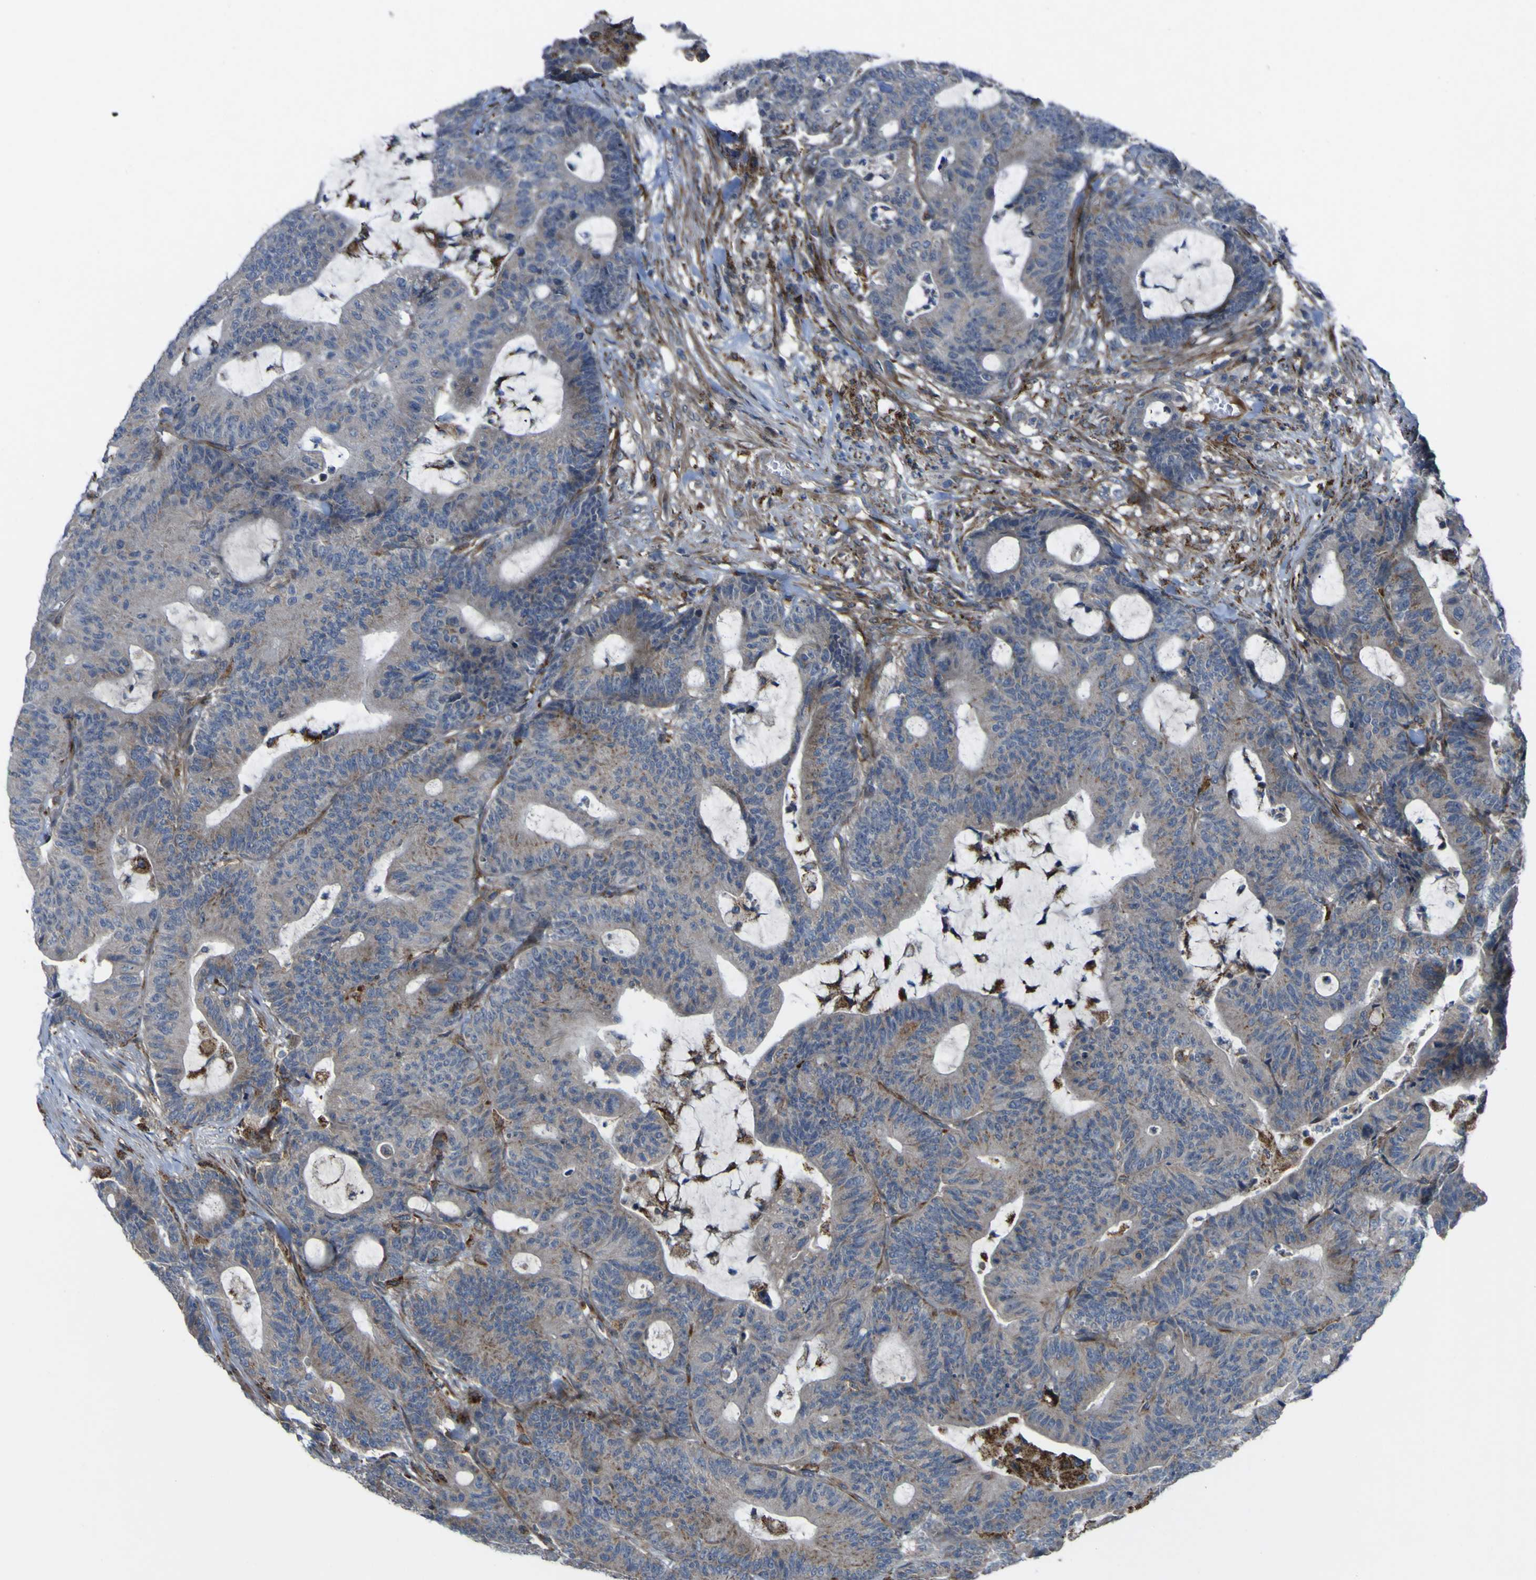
{"staining": {"intensity": "weak", "quantity": "25%-75%", "location": "cytoplasmic/membranous"}, "tissue": "colorectal cancer", "cell_type": "Tumor cells", "image_type": "cancer", "snomed": [{"axis": "morphology", "description": "Adenocarcinoma, NOS"}, {"axis": "topography", "description": "Colon"}], "caption": "A low amount of weak cytoplasmic/membranous expression is appreciated in about 25%-75% of tumor cells in colorectal cancer tissue. The staining is performed using DAB (3,3'-diaminobenzidine) brown chromogen to label protein expression. The nuclei are counter-stained blue using hematoxylin.", "gene": "GPLD1", "patient": {"sex": "female", "age": 84}}